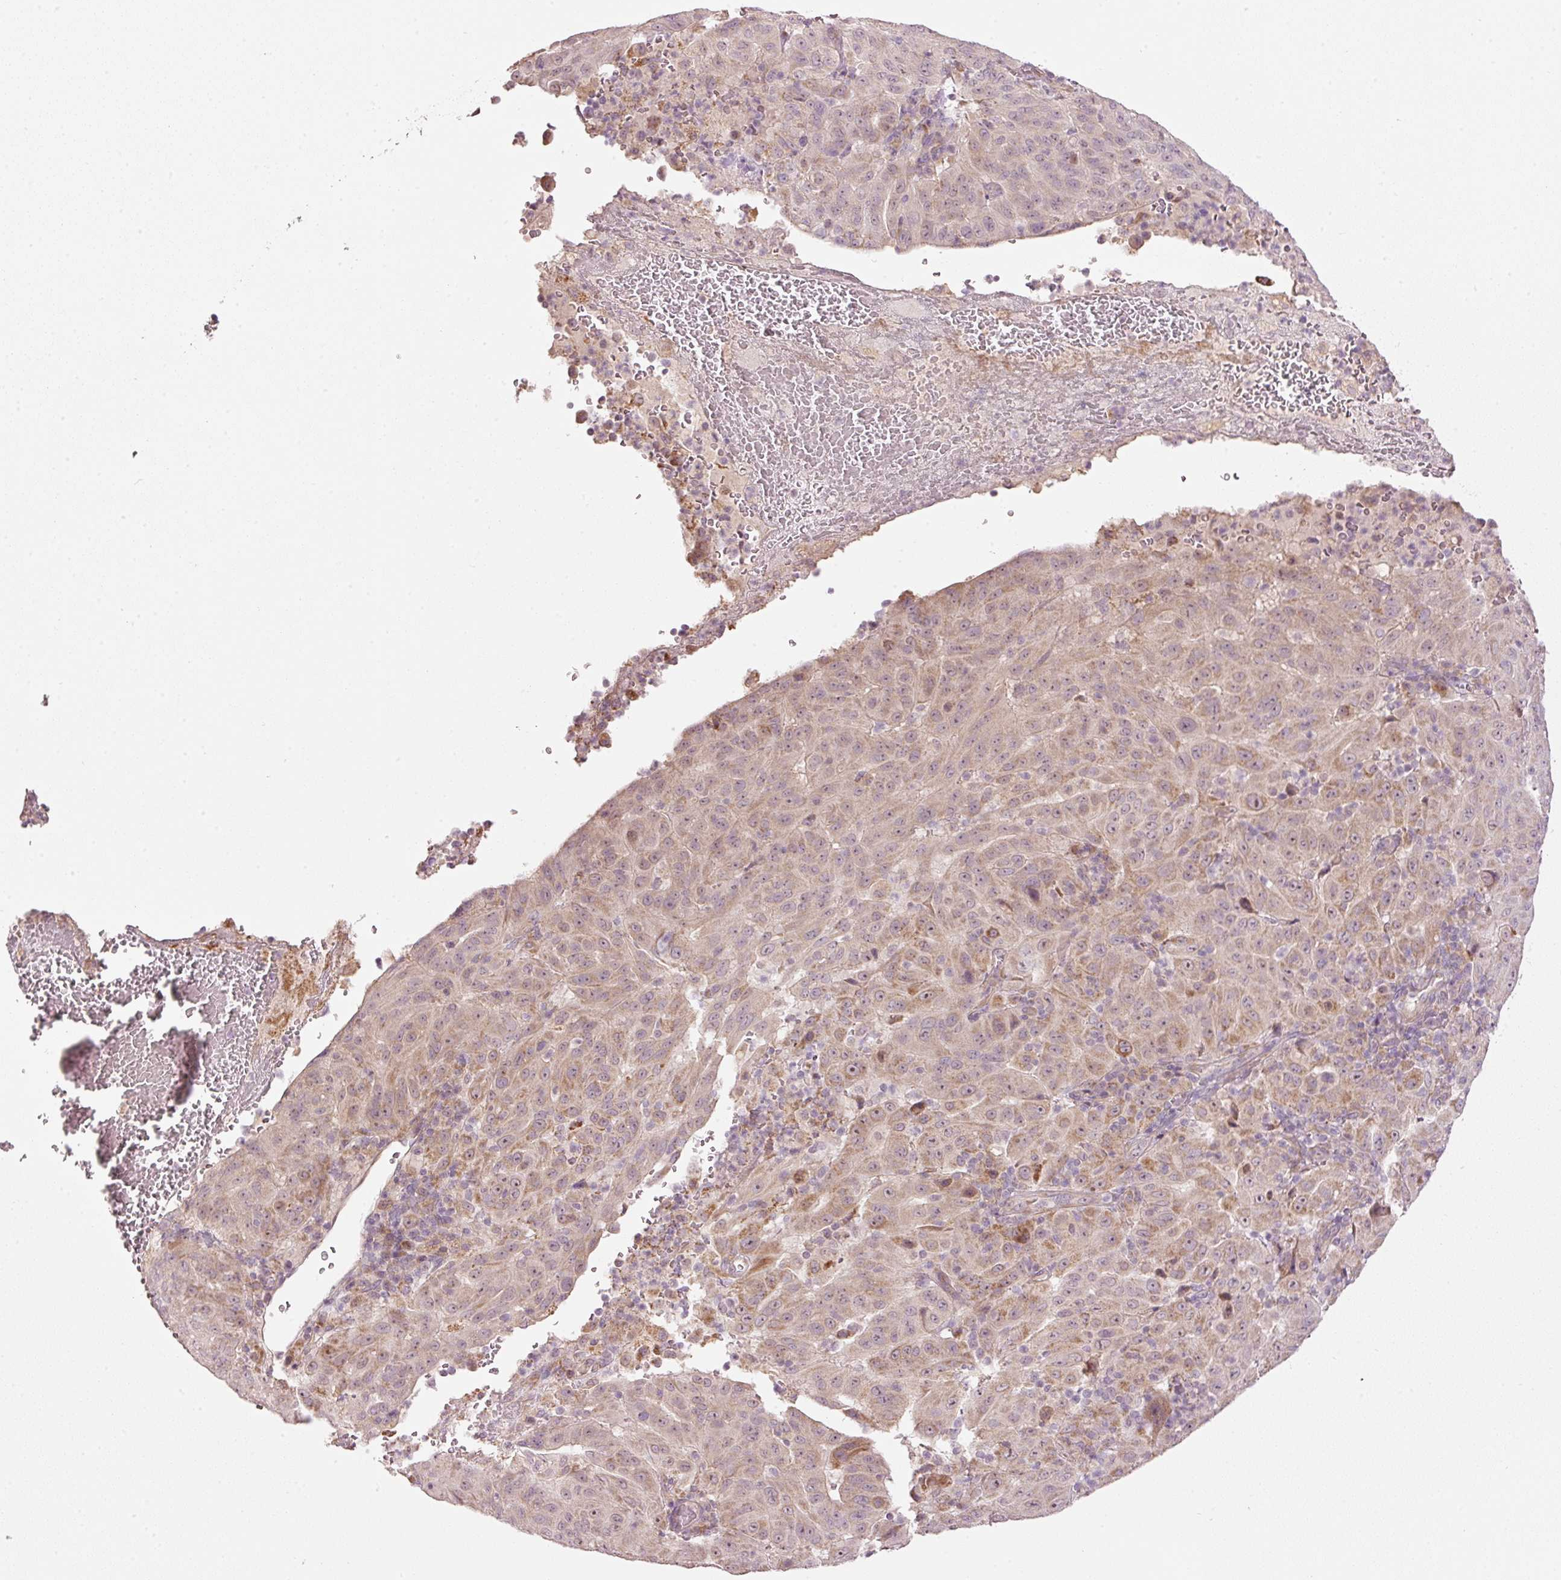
{"staining": {"intensity": "weak", "quantity": "25%-75%", "location": "cytoplasmic/membranous"}, "tissue": "pancreatic cancer", "cell_type": "Tumor cells", "image_type": "cancer", "snomed": [{"axis": "morphology", "description": "Adenocarcinoma, NOS"}, {"axis": "topography", "description": "Pancreas"}], "caption": "Immunohistochemistry (IHC) (DAB (3,3'-diaminobenzidine)) staining of pancreatic cancer reveals weak cytoplasmic/membranous protein staining in approximately 25%-75% of tumor cells.", "gene": "CDC20B", "patient": {"sex": "male", "age": 63}}